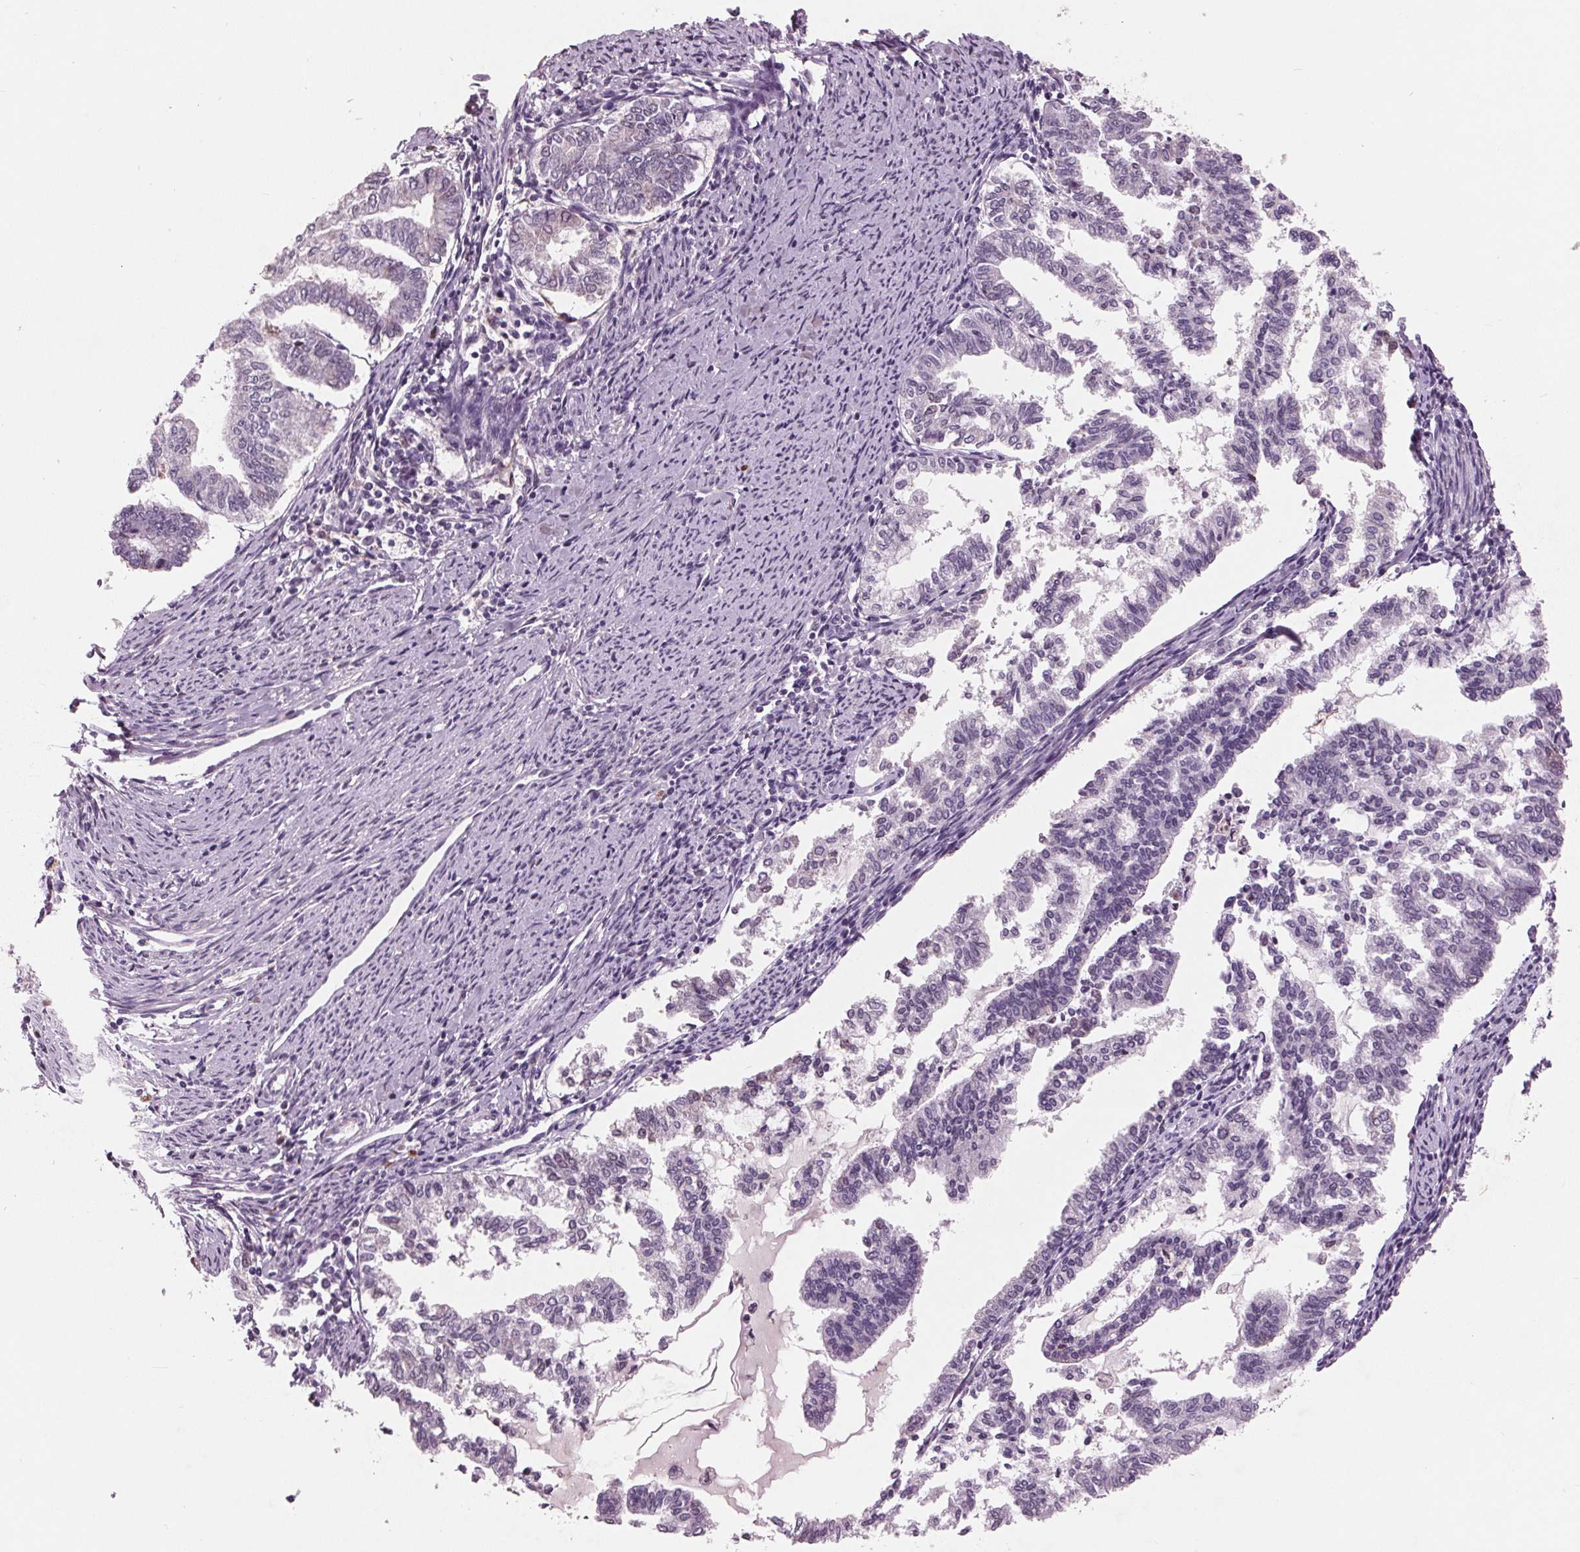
{"staining": {"intensity": "negative", "quantity": "none", "location": "none"}, "tissue": "endometrial cancer", "cell_type": "Tumor cells", "image_type": "cancer", "snomed": [{"axis": "morphology", "description": "Adenocarcinoma, NOS"}, {"axis": "topography", "description": "Endometrium"}], "caption": "The histopathology image reveals no staining of tumor cells in endometrial cancer (adenocarcinoma).", "gene": "C6", "patient": {"sex": "female", "age": 79}}